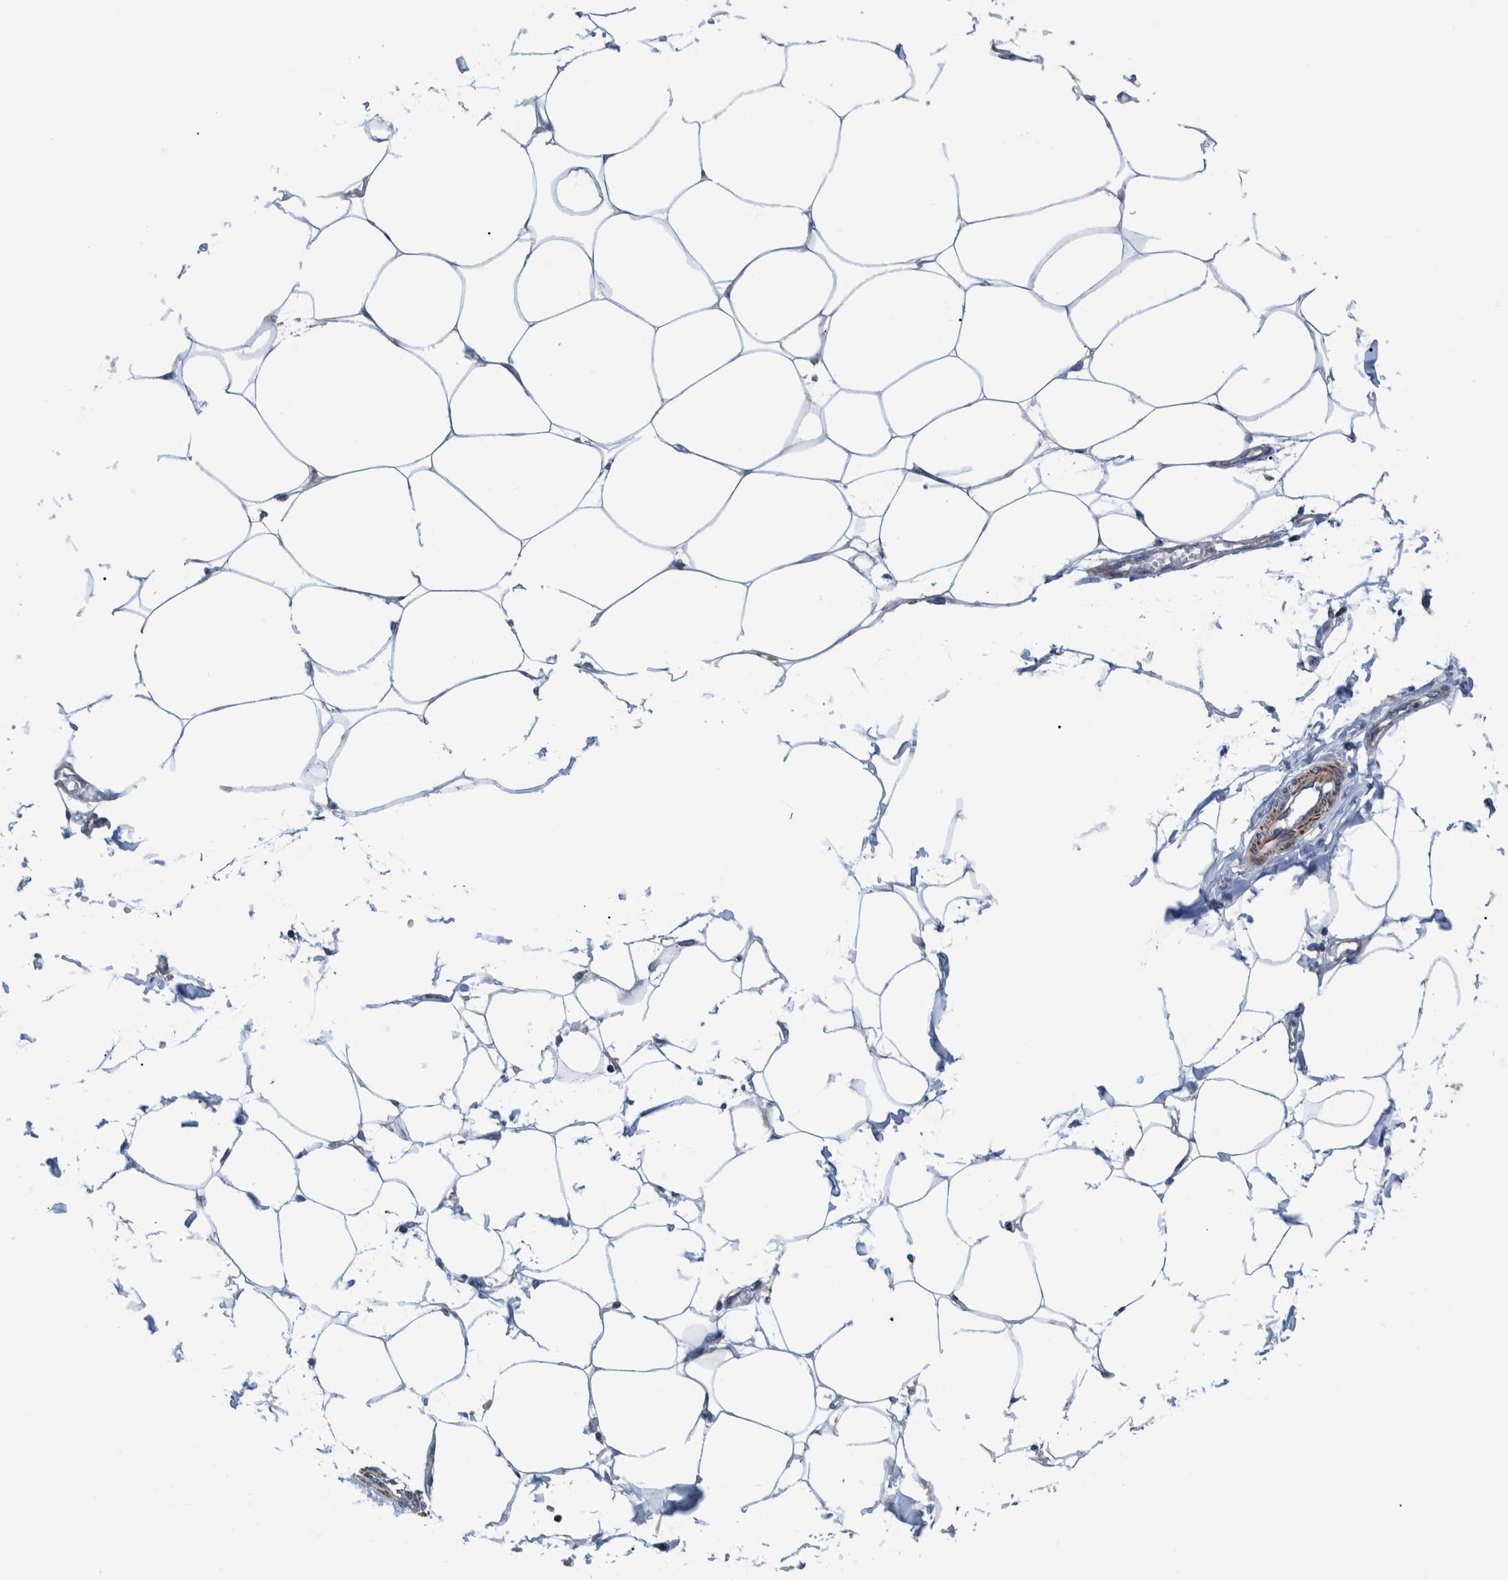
{"staining": {"intensity": "negative", "quantity": "none", "location": "none"}, "tissue": "adipose tissue", "cell_type": "Adipocytes", "image_type": "normal", "snomed": [{"axis": "morphology", "description": "Normal tissue, NOS"}, {"axis": "morphology", "description": "Adenocarcinoma, NOS"}, {"axis": "topography", "description": "Colon"}, {"axis": "topography", "description": "Peripheral nerve tissue"}], "caption": "Protein analysis of unremarkable adipose tissue exhibits no significant expression in adipocytes.", "gene": "MKS1", "patient": {"sex": "male", "age": 14}}